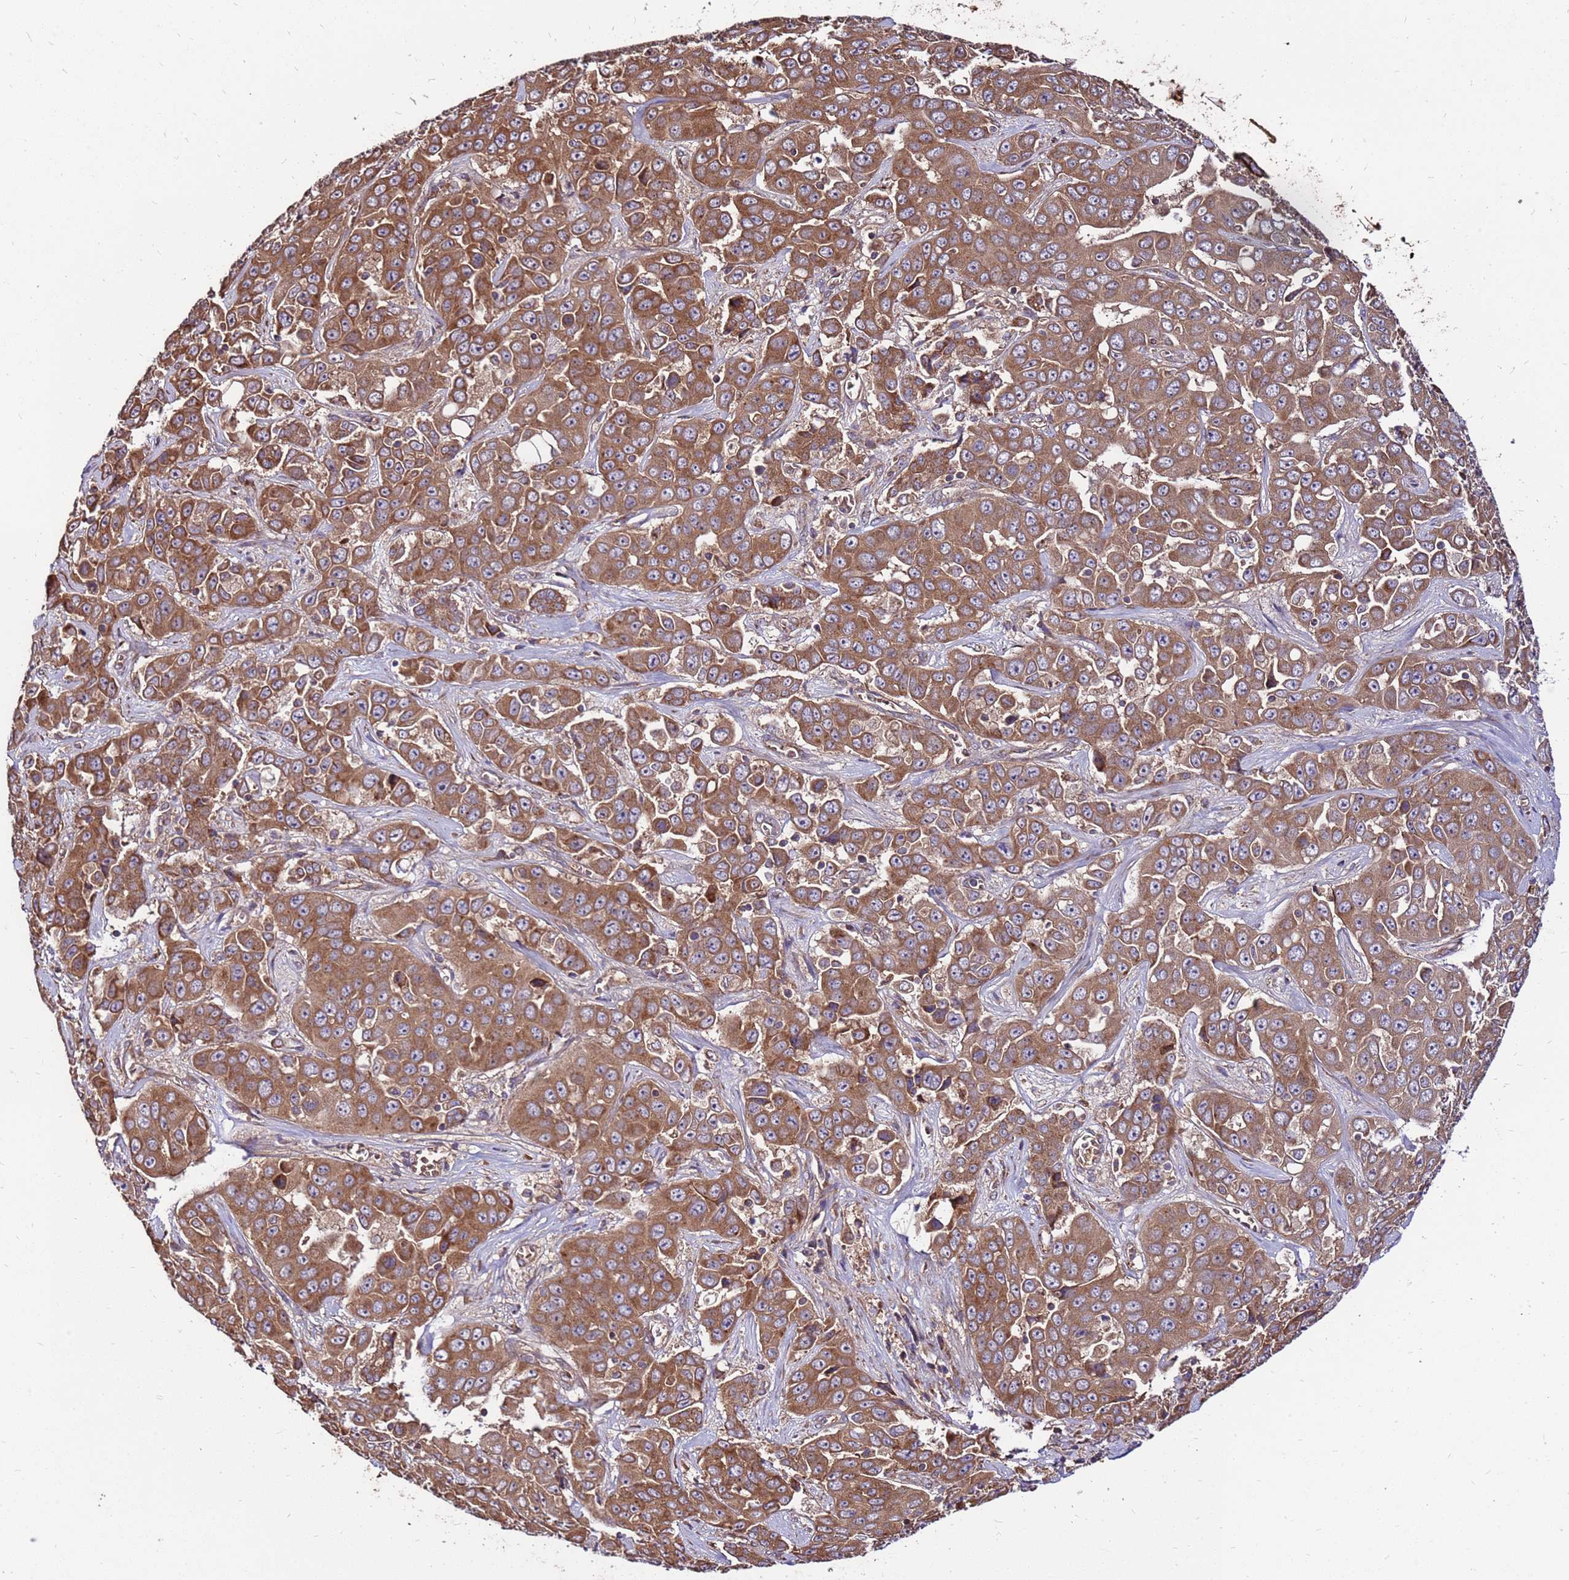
{"staining": {"intensity": "moderate", "quantity": ">75%", "location": "cytoplasmic/membranous"}, "tissue": "liver cancer", "cell_type": "Tumor cells", "image_type": "cancer", "snomed": [{"axis": "morphology", "description": "Cholangiocarcinoma"}, {"axis": "topography", "description": "Liver"}], "caption": "About >75% of tumor cells in human liver cholangiocarcinoma reveal moderate cytoplasmic/membranous protein expression as visualized by brown immunohistochemical staining.", "gene": "SLC44A5", "patient": {"sex": "female", "age": 52}}